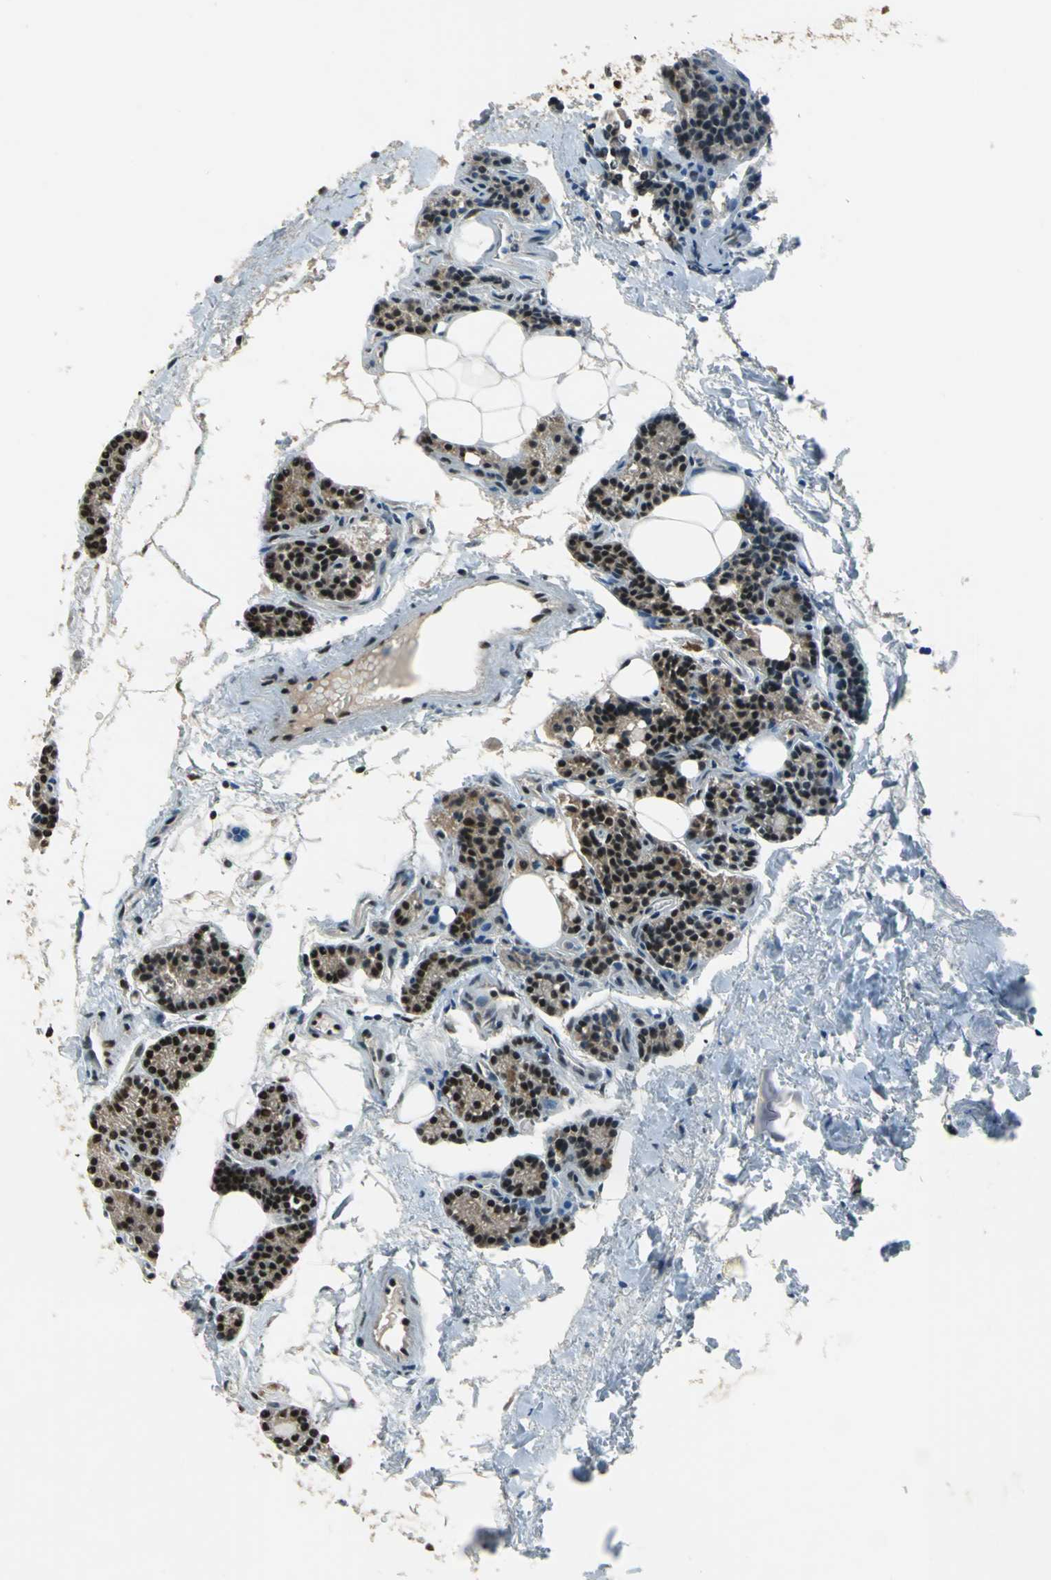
{"staining": {"intensity": "strong", "quantity": ">75%", "location": "nuclear"}, "tissue": "parathyroid gland", "cell_type": "Glandular cells", "image_type": "normal", "snomed": [{"axis": "morphology", "description": "Normal tissue, NOS"}, {"axis": "topography", "description": "Parathyroid gland"}], "caption": "Parathyroid gland stained with DAB IHC shows high levels of strong nuclear staining in approximately >75% of glandular cells.", "gene": "BCLAF1", "patient": {"sex": "female", "age": 50}}